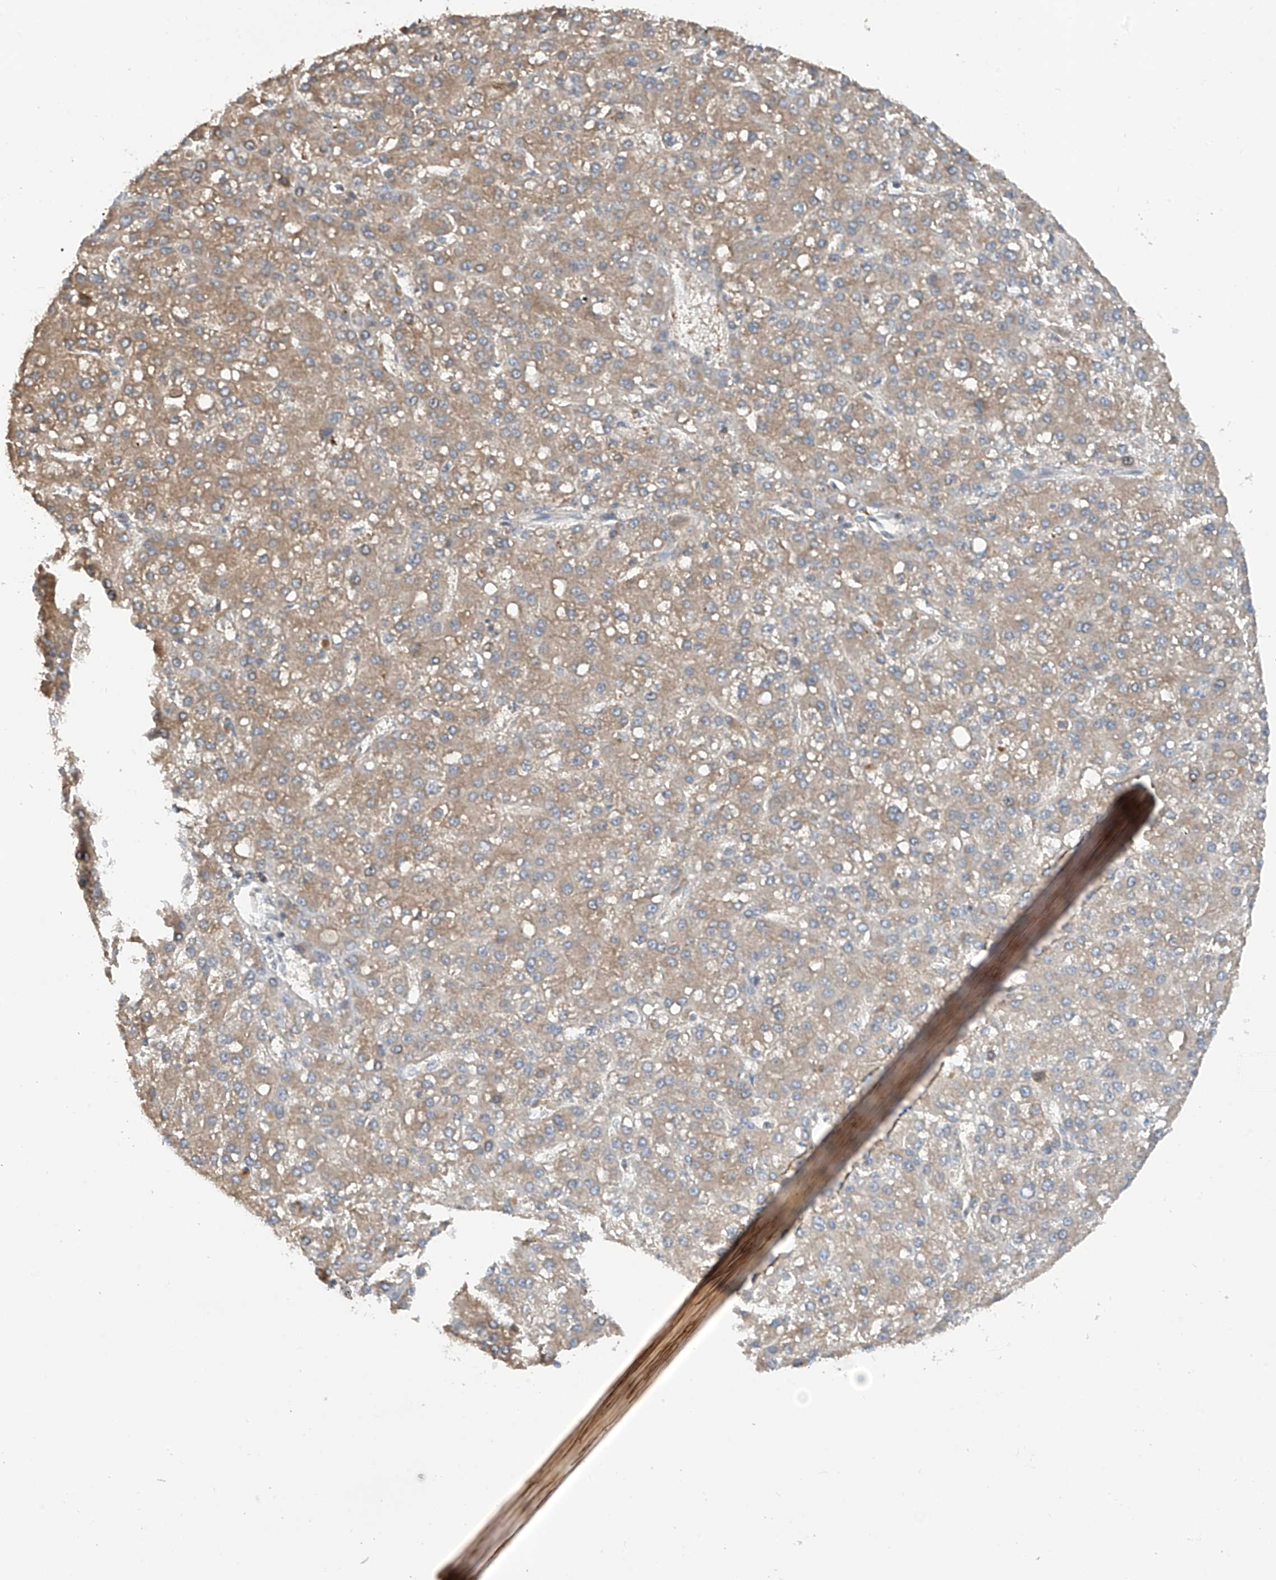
{"staining": {"intensity": "moderate", "quantity": "25%-75%", "location": "cytoplasmic/membranous"}, "tissue": "liver cancer", "cell_type": "Tumor cells", "image_type": "cancer", "snomed": [{"axis": "morphology", "description": "Carcinoma, Hepatocellular, NOS"}, {"axis": "topography", "description": "Liver"}], "caption": "A medium amount of moderate cytoplasmic/membranous positivity is appreciated in approximately 25%-75% of tumor cells in liver cancer tissue.", "gene": "RPAIN", "patient": {"sex": "male", "age": 67}}